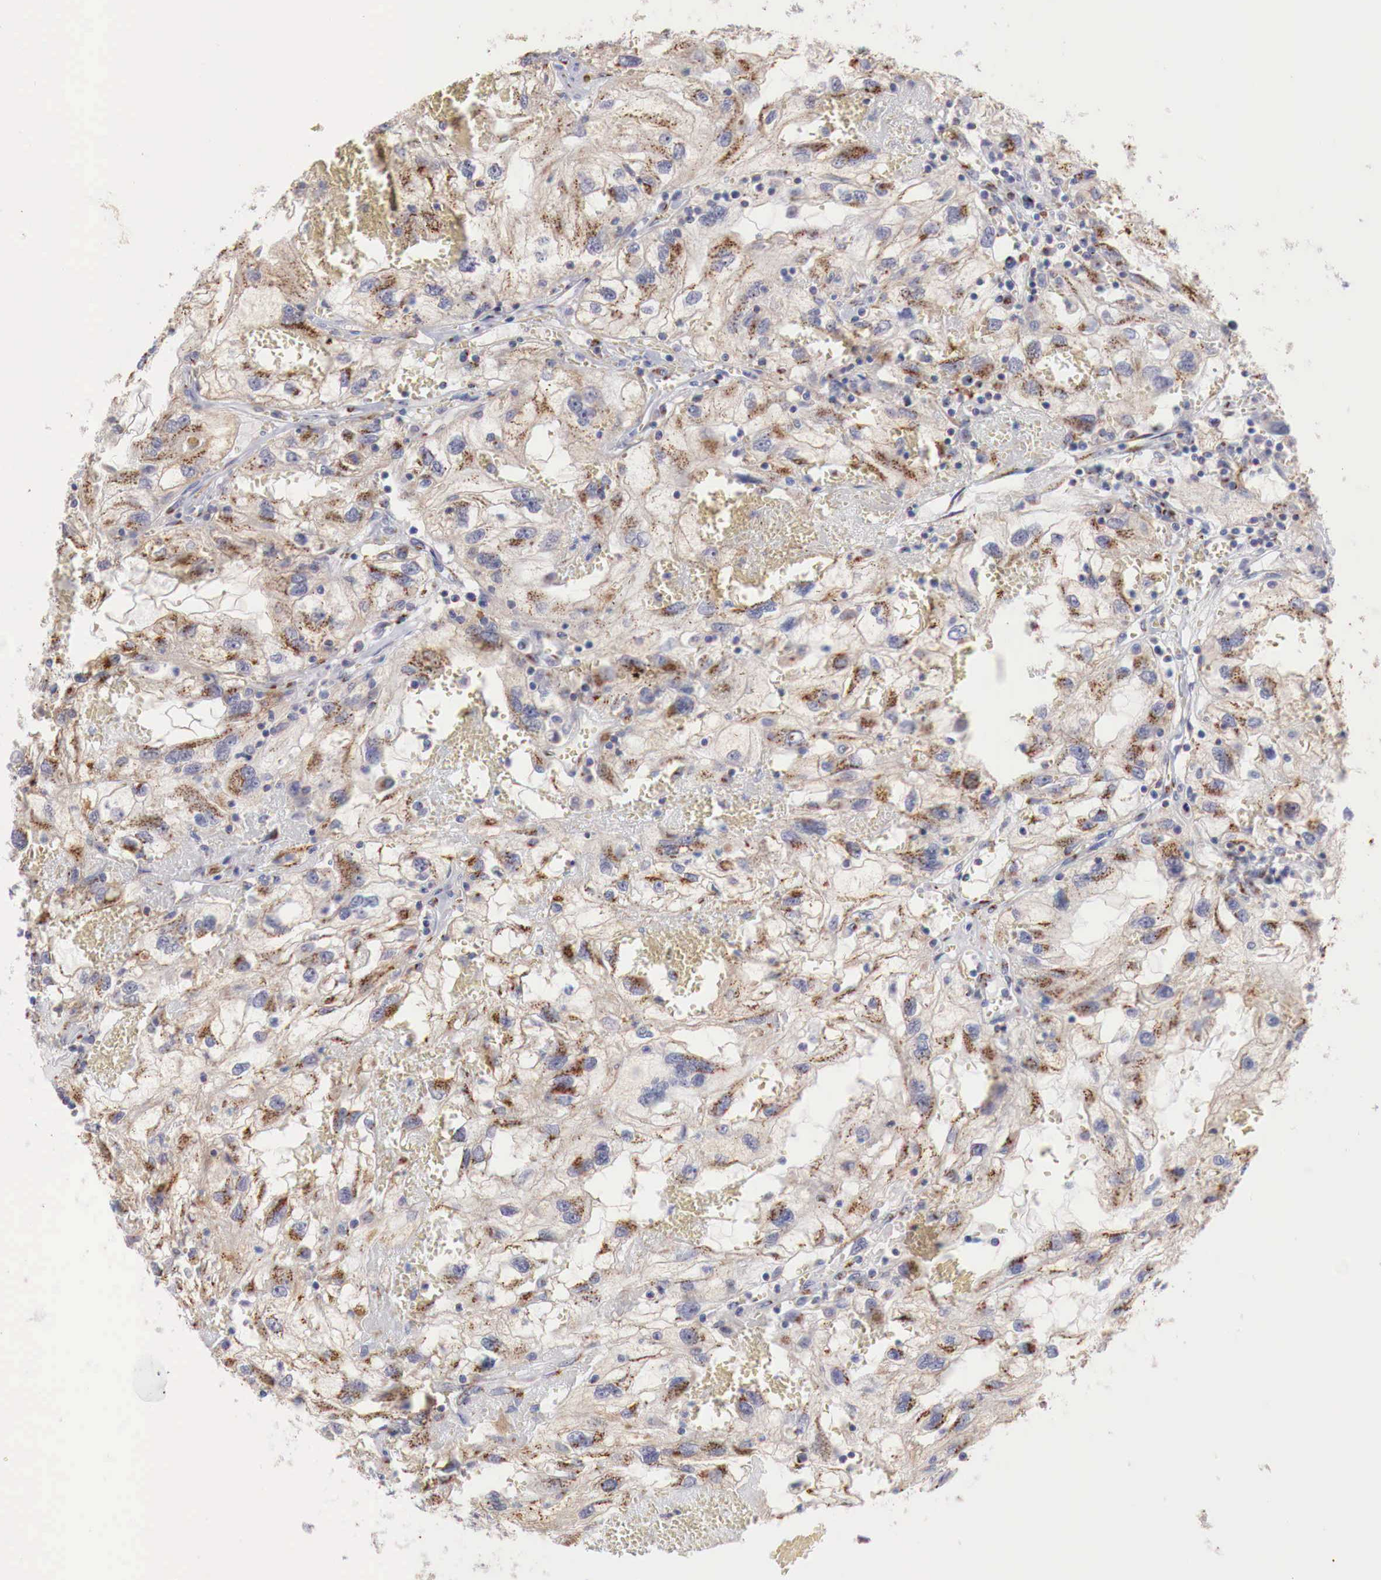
{"staining": {"intensity": "strong", "quantity": ">75%", "location": "cytoplasmic/membranous"}, "tissue": "renal cancer", "cell_type": "Tumor cells", "image_type": "cancer", "snomed": [{"axis": "morphology", "description": "Normal tissue, NOS"}, {"axis": "morphology", "description": "Adenocarcinoma, NOS"}, {"axis": "topography", "description": "Kidney"}], "caption": "This is an image of IHC staining of renal adenocarcinoma, which shows strong staining in the cytoplasmic/membranous of tumor cells.", "gene": "SYAP1", "patient": {"sex": "male", "age": 71}}